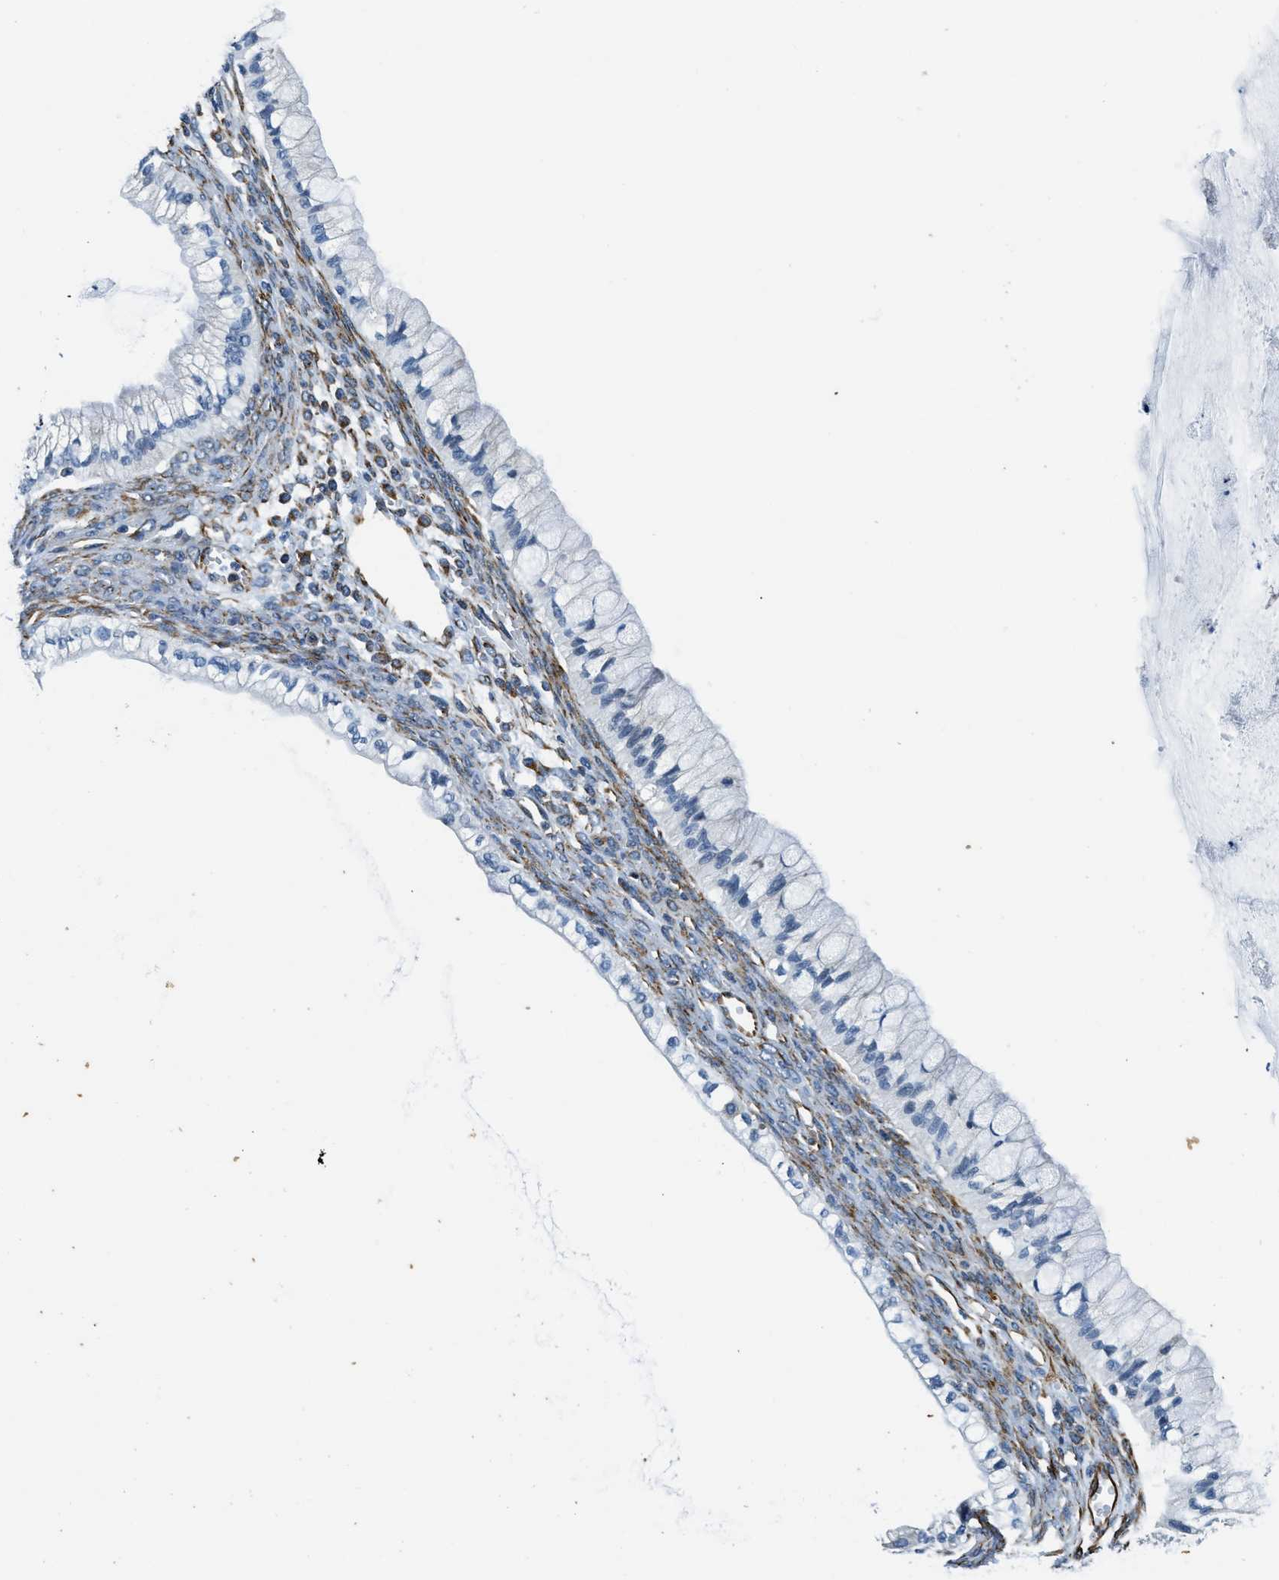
{"staining": {"intensity": "negative", "quantity": "none", "location": "none"}, "tissue": "ovarian cancer", "cell_type": "Tumor cells", "image_type": "cancer", "snomed": [{"axis": "morphology", "description": "Cystadenocarcinoma, mucinous, NOS"}, {"axis": "topography", "description": "Ovary"}], "caption": "Immunohistochemistry of human ovarian cancer exhibits no expression in tumor cells.", "gene": "GNS", "patient": {"sex": "female", "age": 57}}